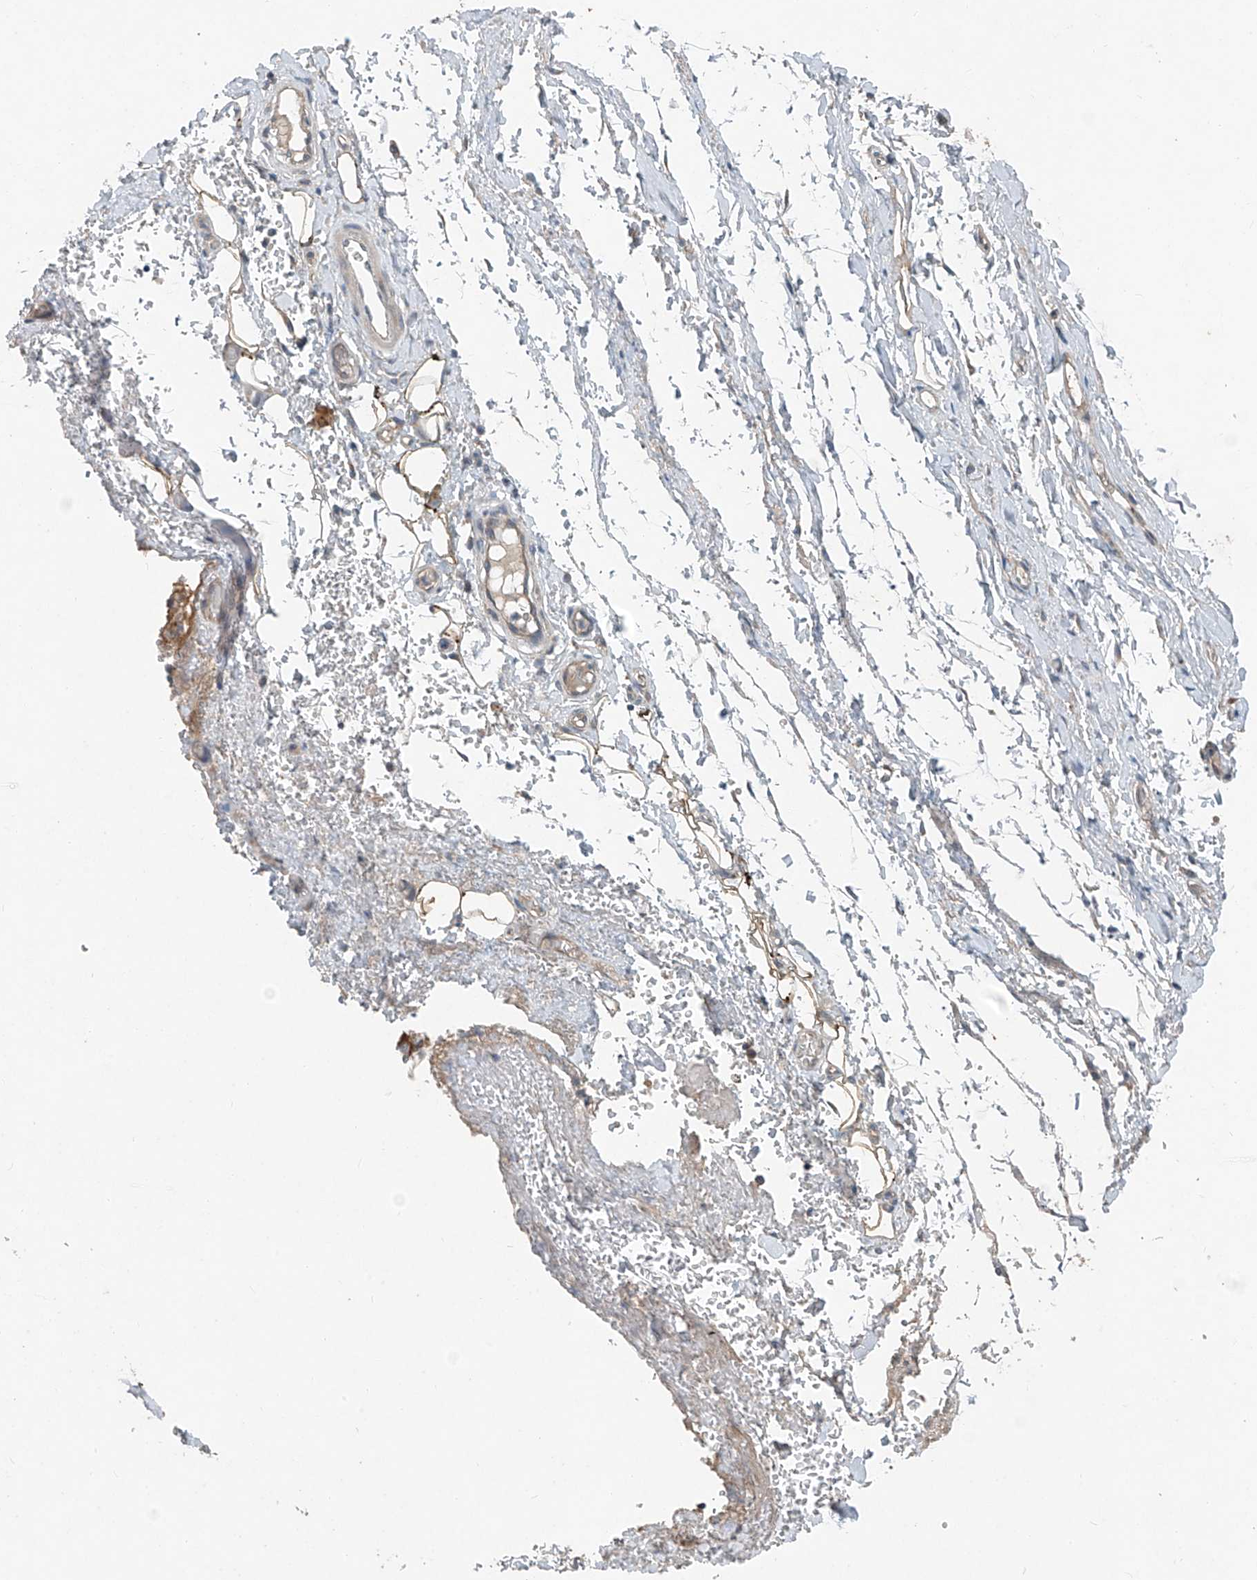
{"staining": {"intensity": "weak", "quantity": ">75%", "location": "cytoplasmic/membranous"}, "tissue": "adipose tissue", "cell_type": "Adipocytes", "image_type": "normal", "snomed": [{"axis": "morphology", "description": "Normal tissue, NOS"}, {"axis": "morphology", "description": "Adenocarcinoma, NOS"}, {"axis": "topography", "description": "Stomach, upper"}, {"axis": "topography", "description": "Peripheral nerve tissue"}], "caption": "Immunohistochemistry (IHC) (DAB) staining of benign adipose tissue demonstrates weak cytoplasmic/membranous protein positivity in approximately >75% of adipocytes.", "gene": "FOXRED2", "patient": {"sex": "male", "age": 62}}